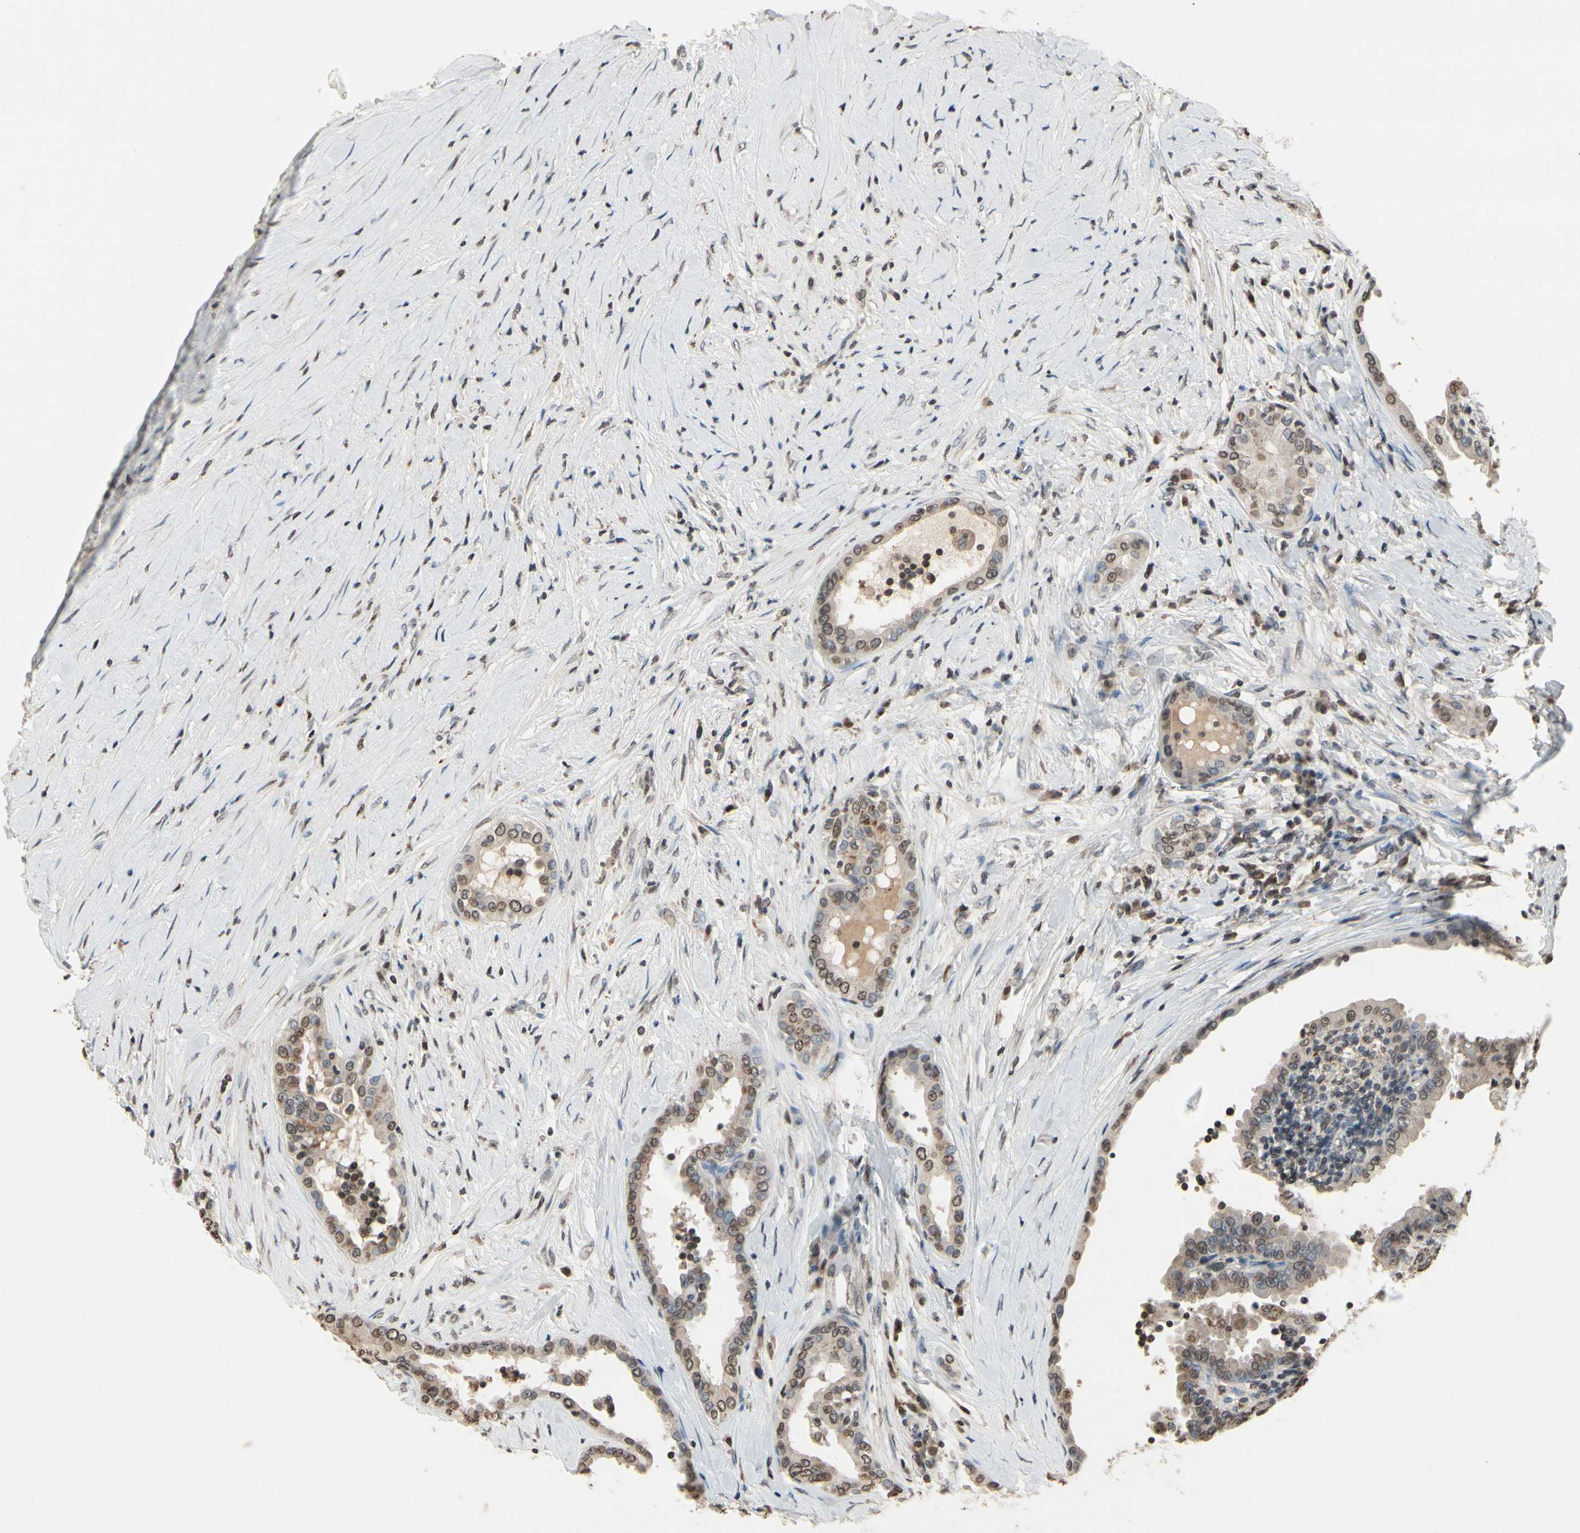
{"staining": {"intensity": "weak", "quantity": "25%-75%", "location": "cytoplasmic/membranous"}, "tissue": "thyroid cancer", "cell_type": "Tumor cells", "image_type": "cancer", "snomed": [{"axis": "morphology", "description": "Papillary adenocarcinoma, NOS"}, {"axis": "topography", "description": "Thyroid gland"}], "caption": "Human thyroid cancer (papillary adenocarcinoma) stained for a protein (brown) reveals weak cytoplasmic/membranous positive positivity in about 25%-75% of tumor cells.", "gene": "HIPK2", "patient": {"sex": "male", "age": 33}}